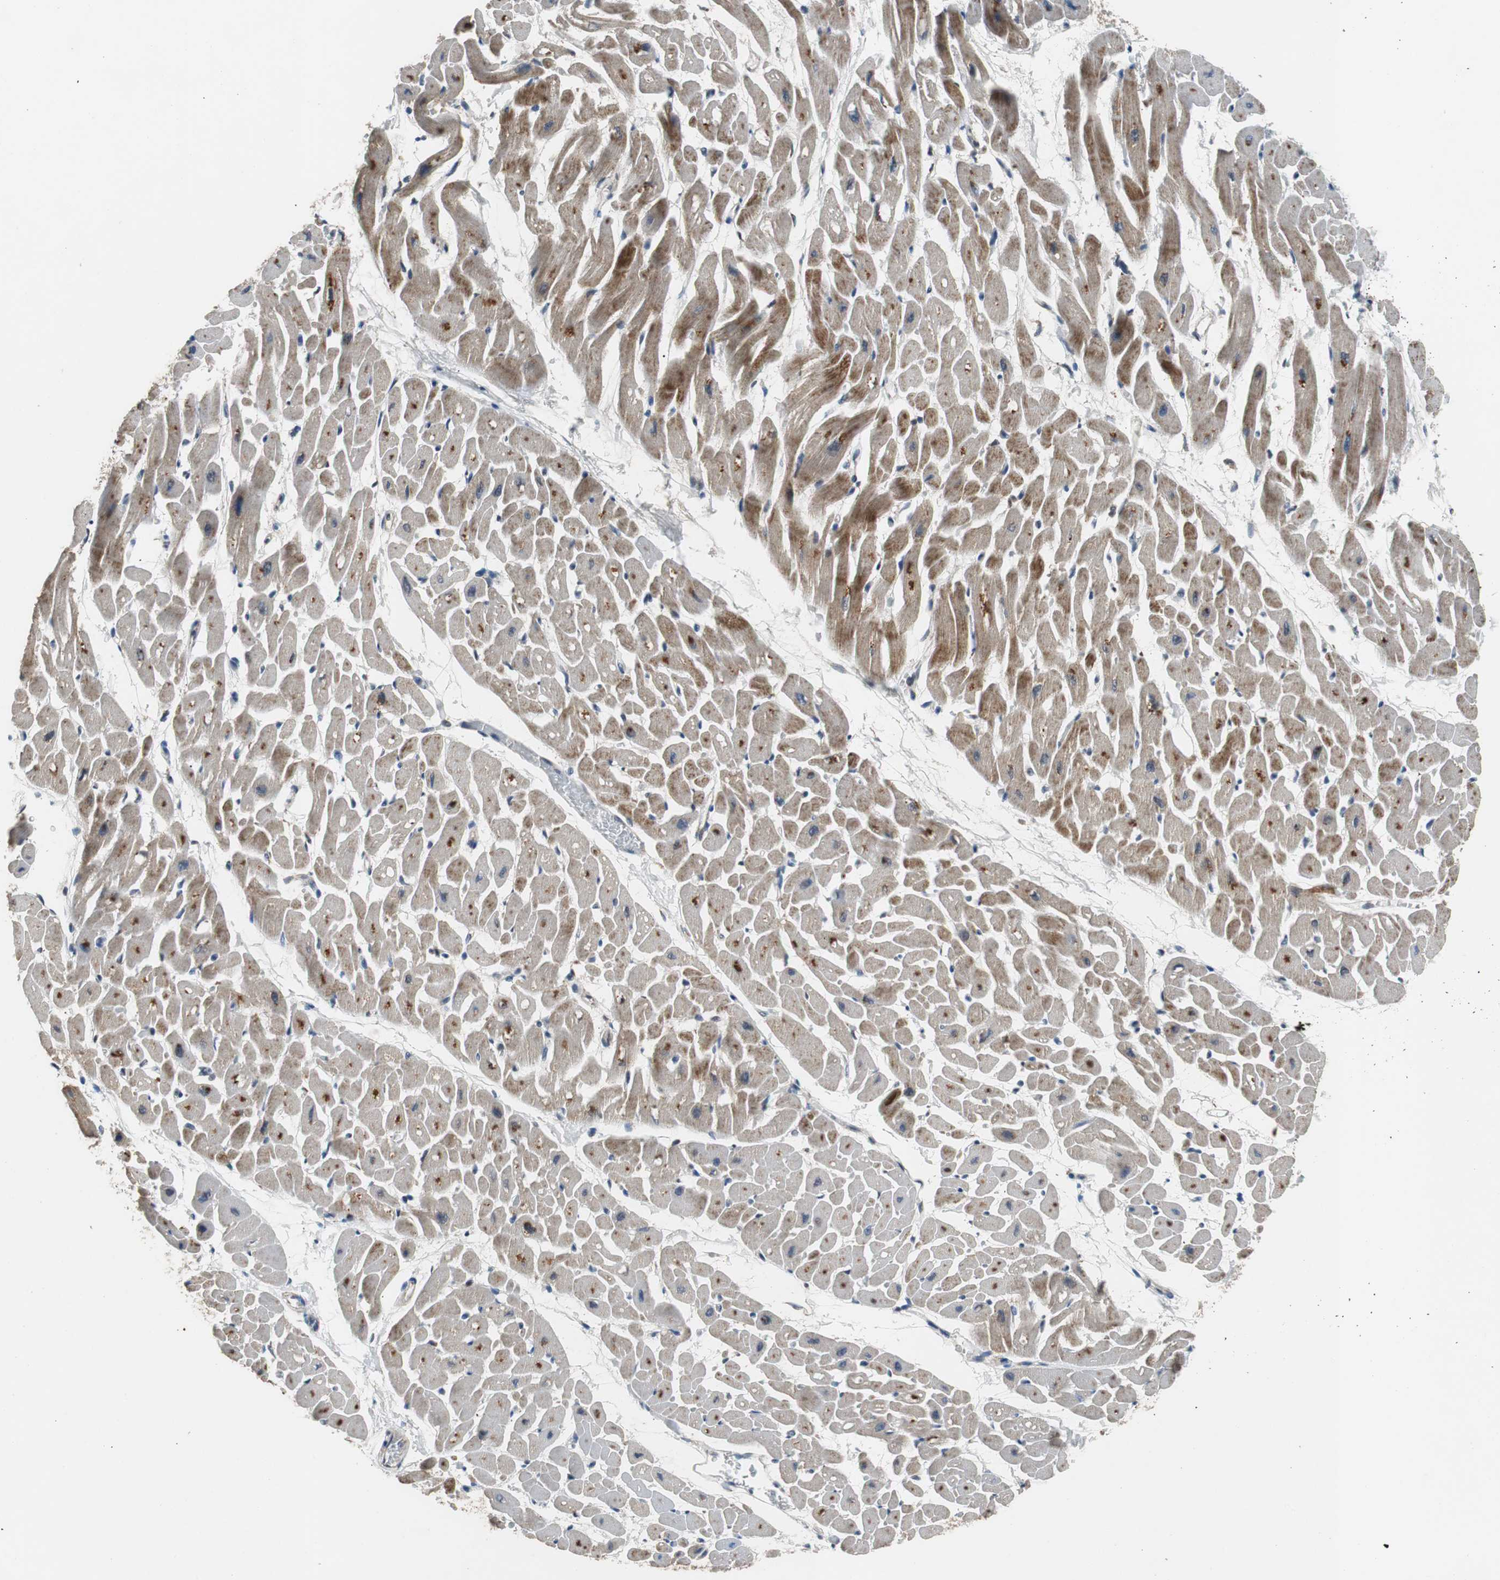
{"staining": {"intensity": "strong", "quantity": ">75%", "location": "cytoplasmic/membranous"}, "tissue": "heart muscle", "cell_type": "Cardiomyocytes", "image_type": "normal", "snomed": [{"axis": "morphology", "description": "Normal tissue, NOS"}, {"axis": "topography", "description": "Heart"}], "caption": "Cardiomyocytes display high levels of strong cytoplasmic/membranous staining in about >75% of cells in benign human heart muscle.", "gene": "PITRM1", "patient": {"sex": "male", "age": 45}}